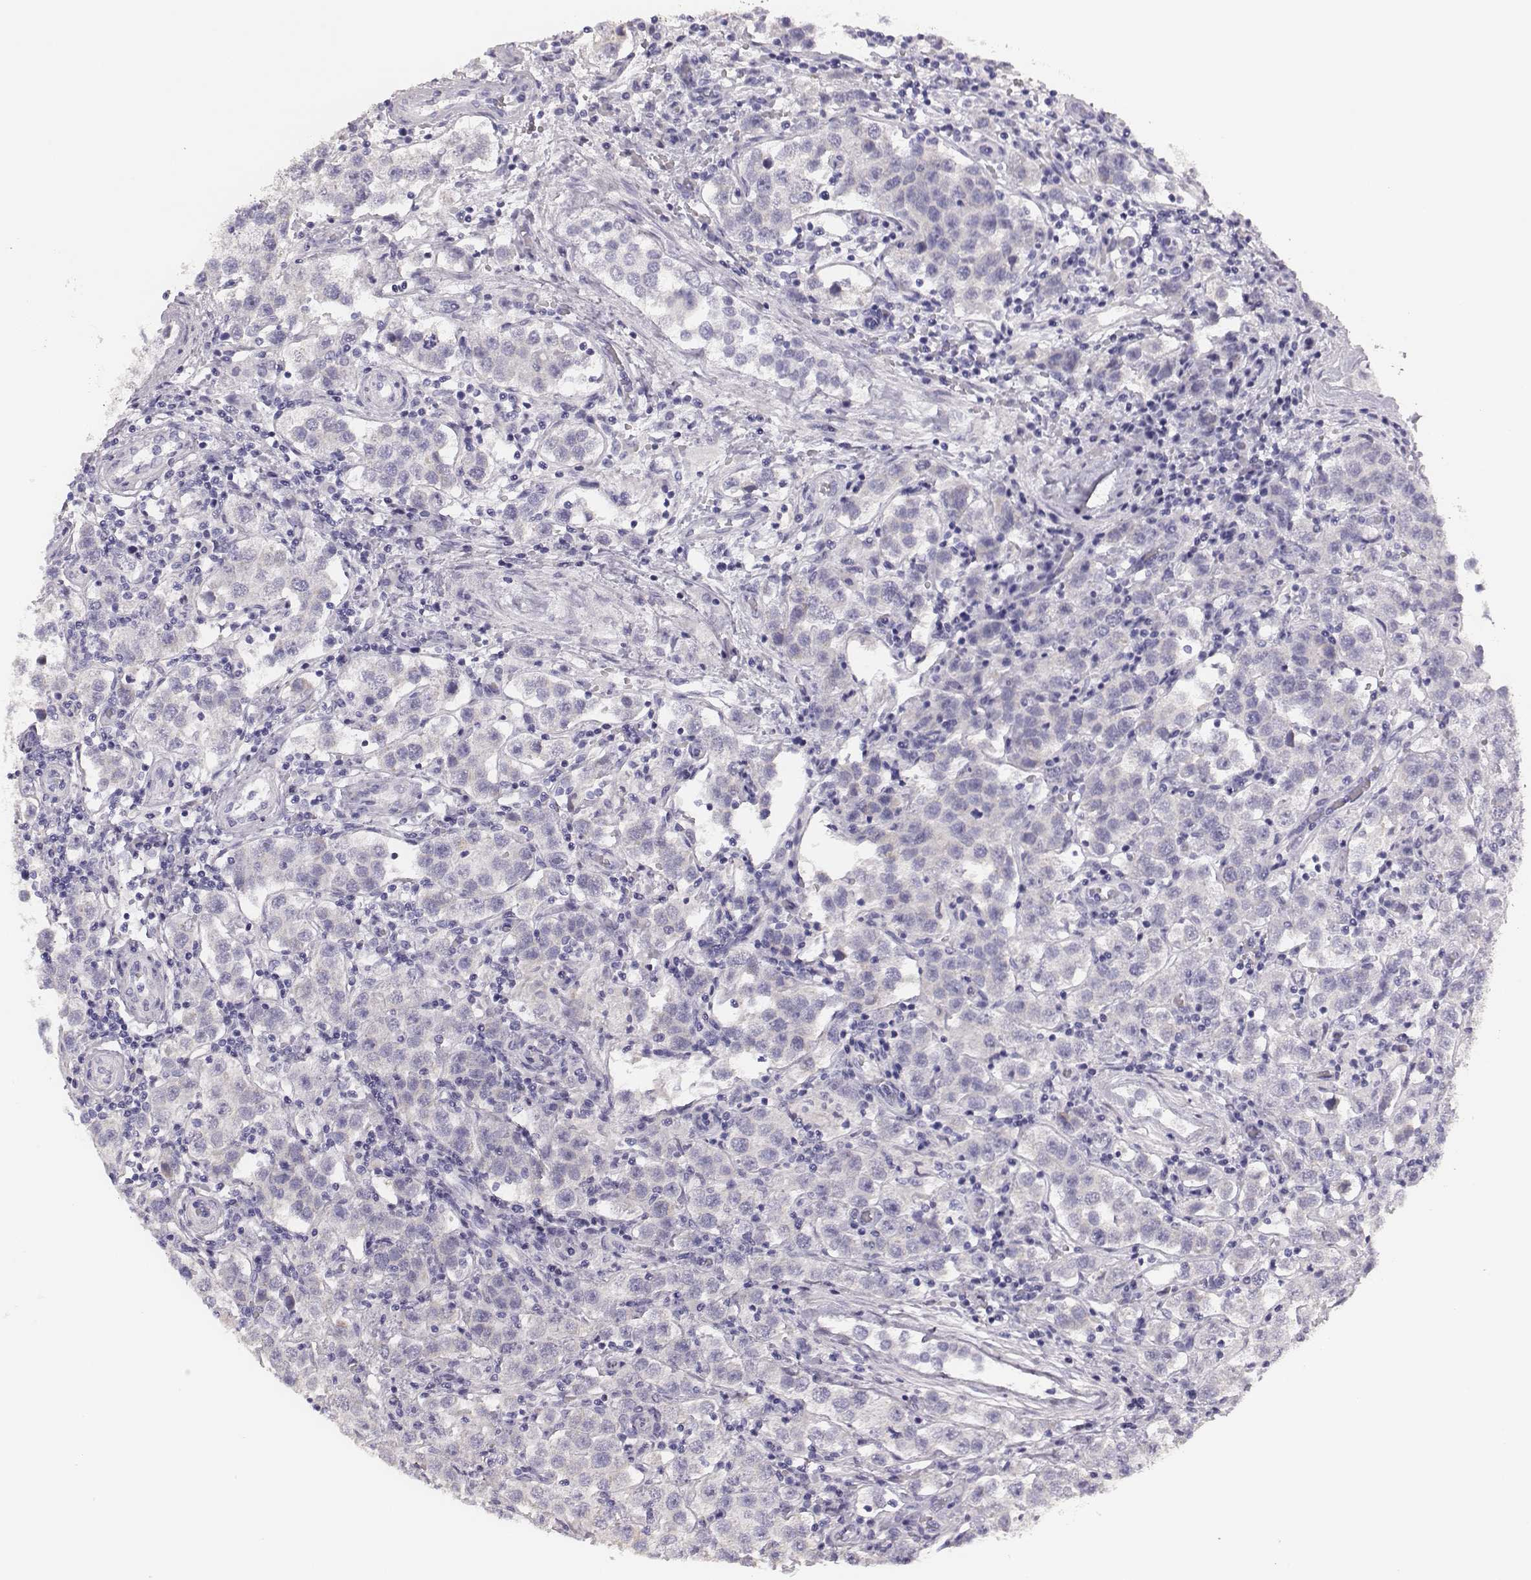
{"staining": {"intensity": "negative", "quantity": "none", "location": "none"}, "tissue": "testis cancer", "cell_type": "Tumor cells", "image_type": "cancer", "snomed": [{"axis": "morphology", "description": "Seminoma, NOS"}, {"axis": "topography", "description": "Testis"}], "caption": "Immunohistochemistry of human testis cancer (seminoma) reveals no expression in tumor cells.", "gene": "GUCA1A", "patient": {"sex": "male", "age": 37}}